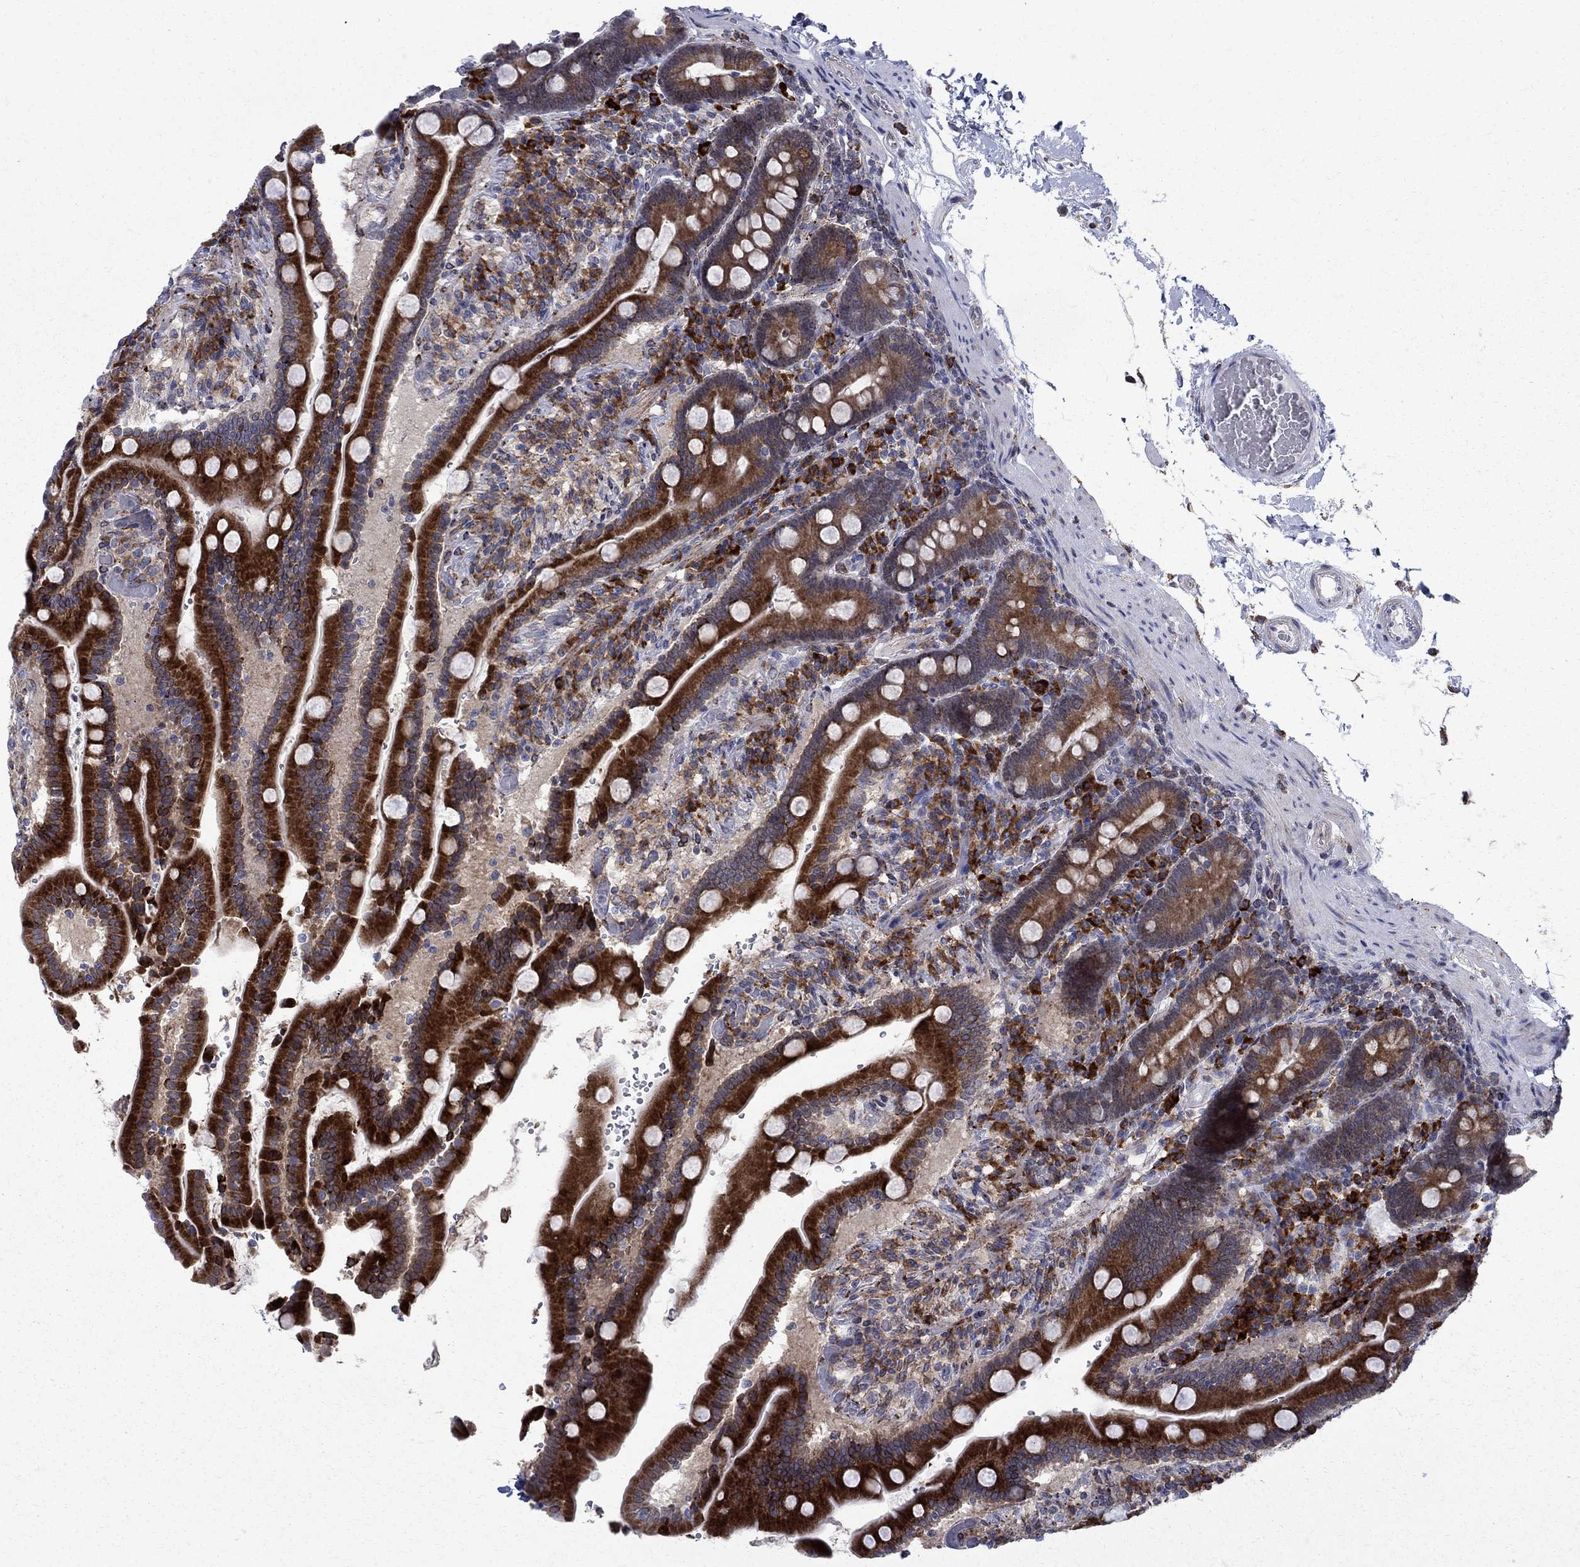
{"staining": {"intensity": "strong", "quantity": ">75%", "location": "cytoplasmic/membranous"}, "tissue": "duodenum", "cell_type": "Glandular cells", "image_type": "normal", "snomed": [{"axis": "morphology", "description": "Normal tissue, NOS"}, {"axis": "topography", "description": "Duodenum"}], "caption": "High-magnification brightfield microscopy of benign duodenum stained with DAB (brown) and counterstained with hematoxylin (blue). glandular cells exhibit strong cytoplasmic/membranous expression is appreciated in about>75% of cells. (Brightfield microscopy of DAB IHC at high magnification).", "gene": "CAB39L", "patient": {"sex": "female", "age": 62}}